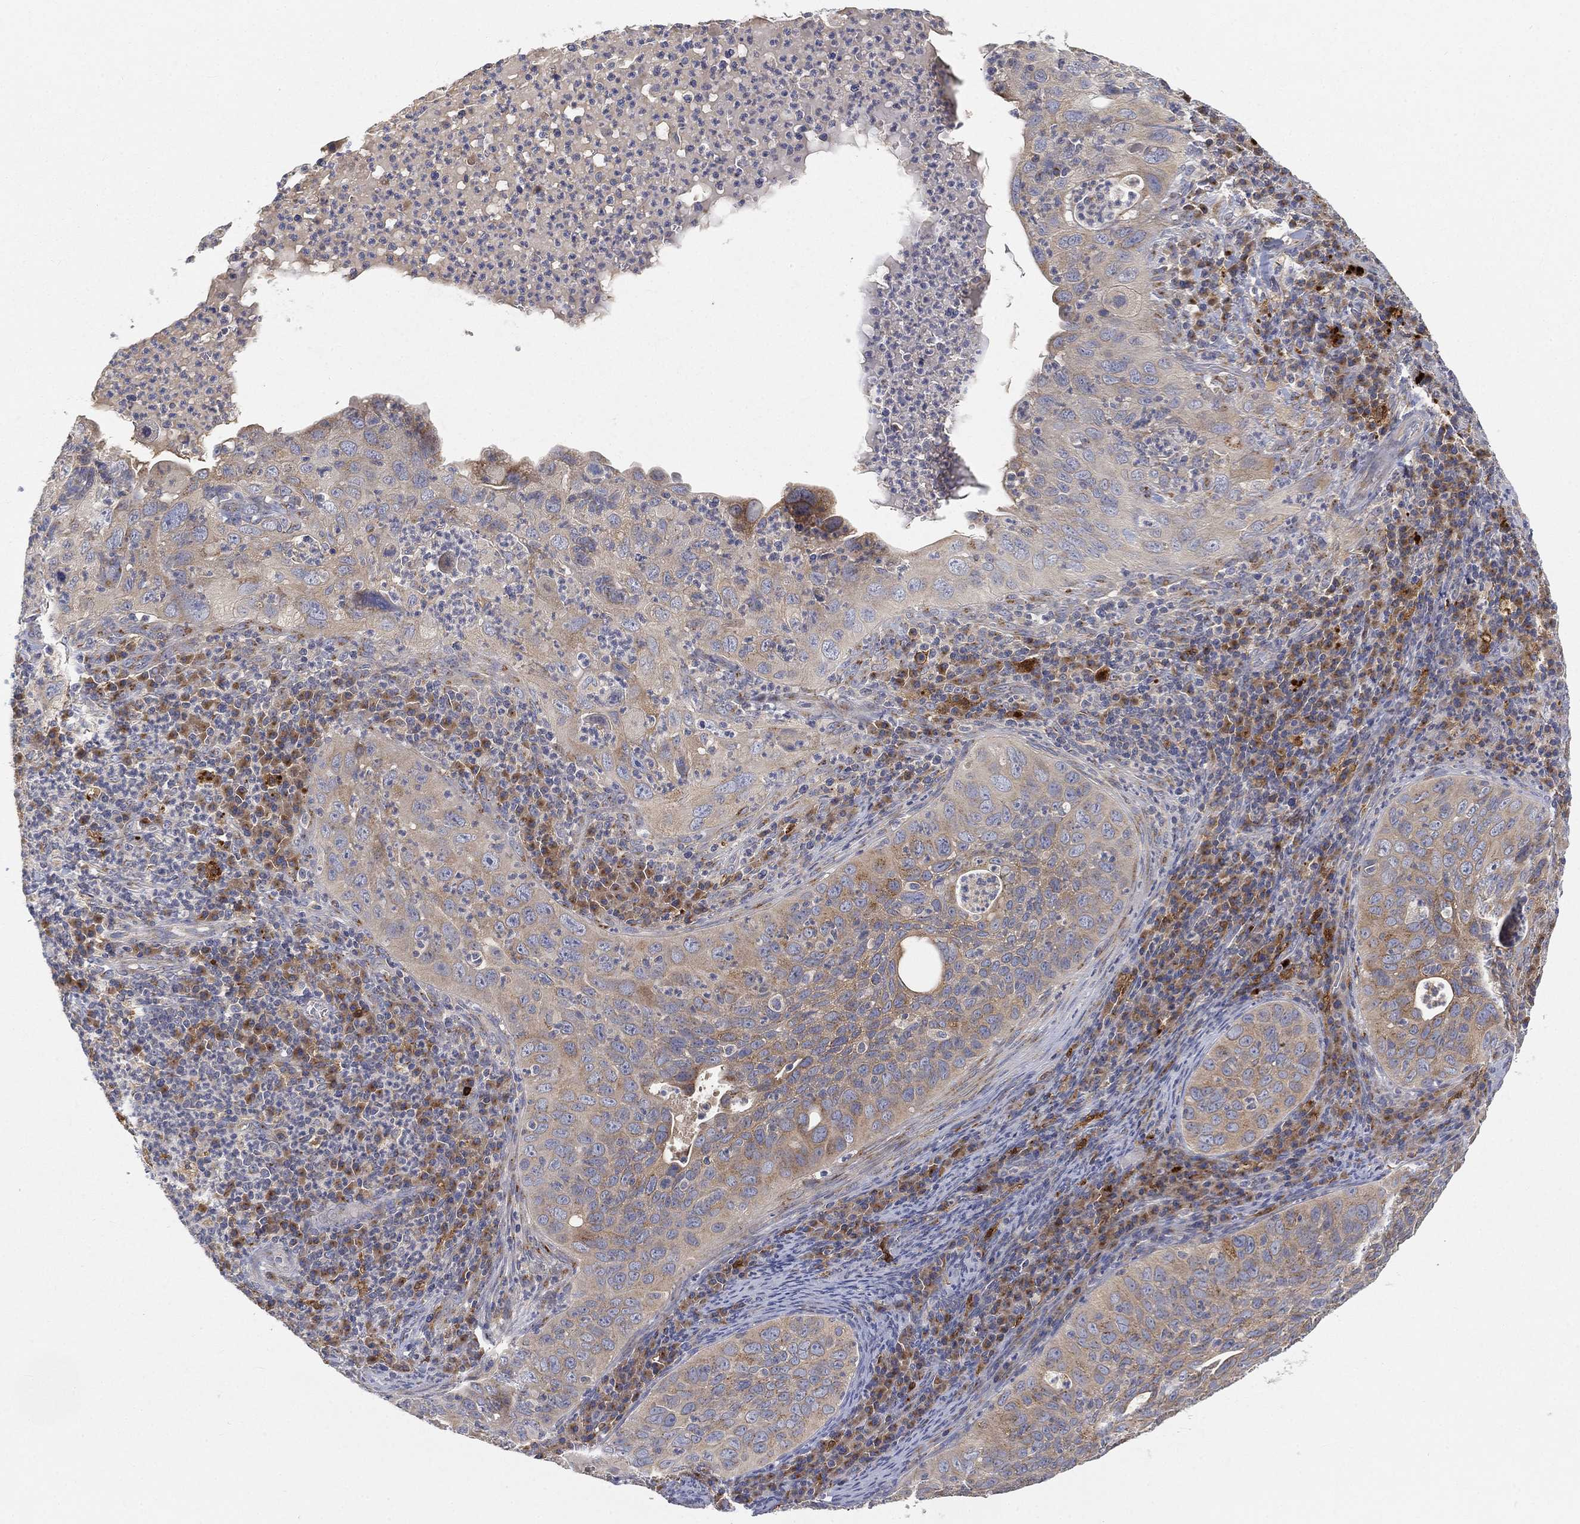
{"staining": {"intensity": "weak", "quantity": "25%-75%", "location": "cytoplasmic/membranous"}, "tissue": "cervical cancer", "cell_type": "Tumor cells", "image_type": "cancer", "snomed": [{"axis": "morphology", "description": "Squamous cell carcinoma, NOS"}, {"axis": "topography", "description": "Cervix"}], "caption": "This is an image of immunohistochemistry staining of cervical cancer, which shows weak expression in the cytoplasmic/membranous of tumor cells.", "gene": "CTSL", "patient": {"sex": "female", "age": 26}}